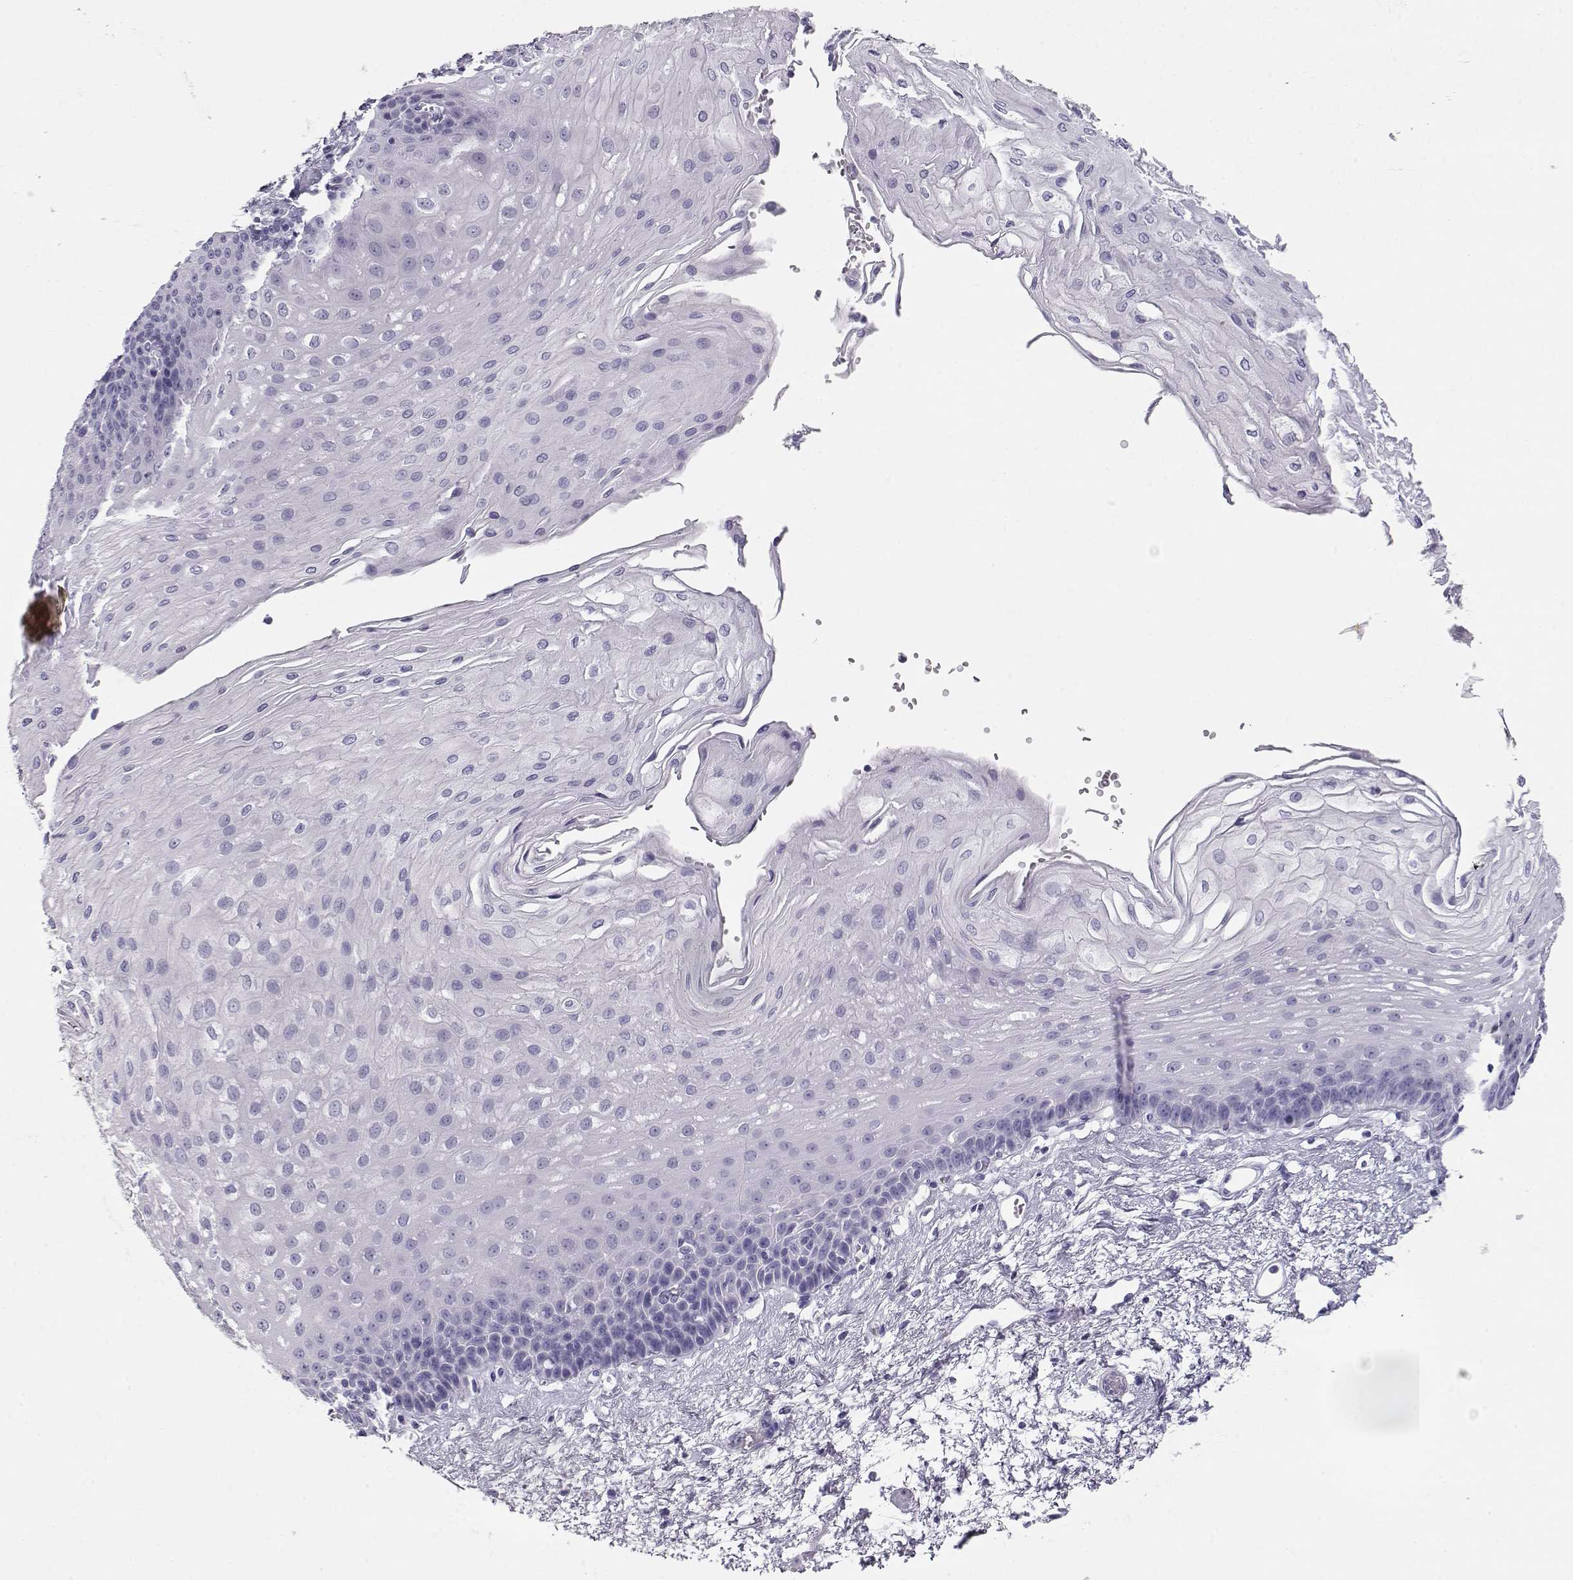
{"staining": {"intensity": "negative", "quantity": "none", "location": "none"}, "tissue": "esophagus", "cell_type": "Squamous epithelial cells", "image_type": "normal", "snomed": [{"axis": "morphology", "description": "Normal tissue, NOS"}, {"axis": "topography", "description": "Esophagus"}], "caption": "Photomicrograph shows no significant protein positivity in squamous epithelial cells of benign esophagus.", "gene": "MAGEC1", "patient": {"sex": "female", "age": 62}}